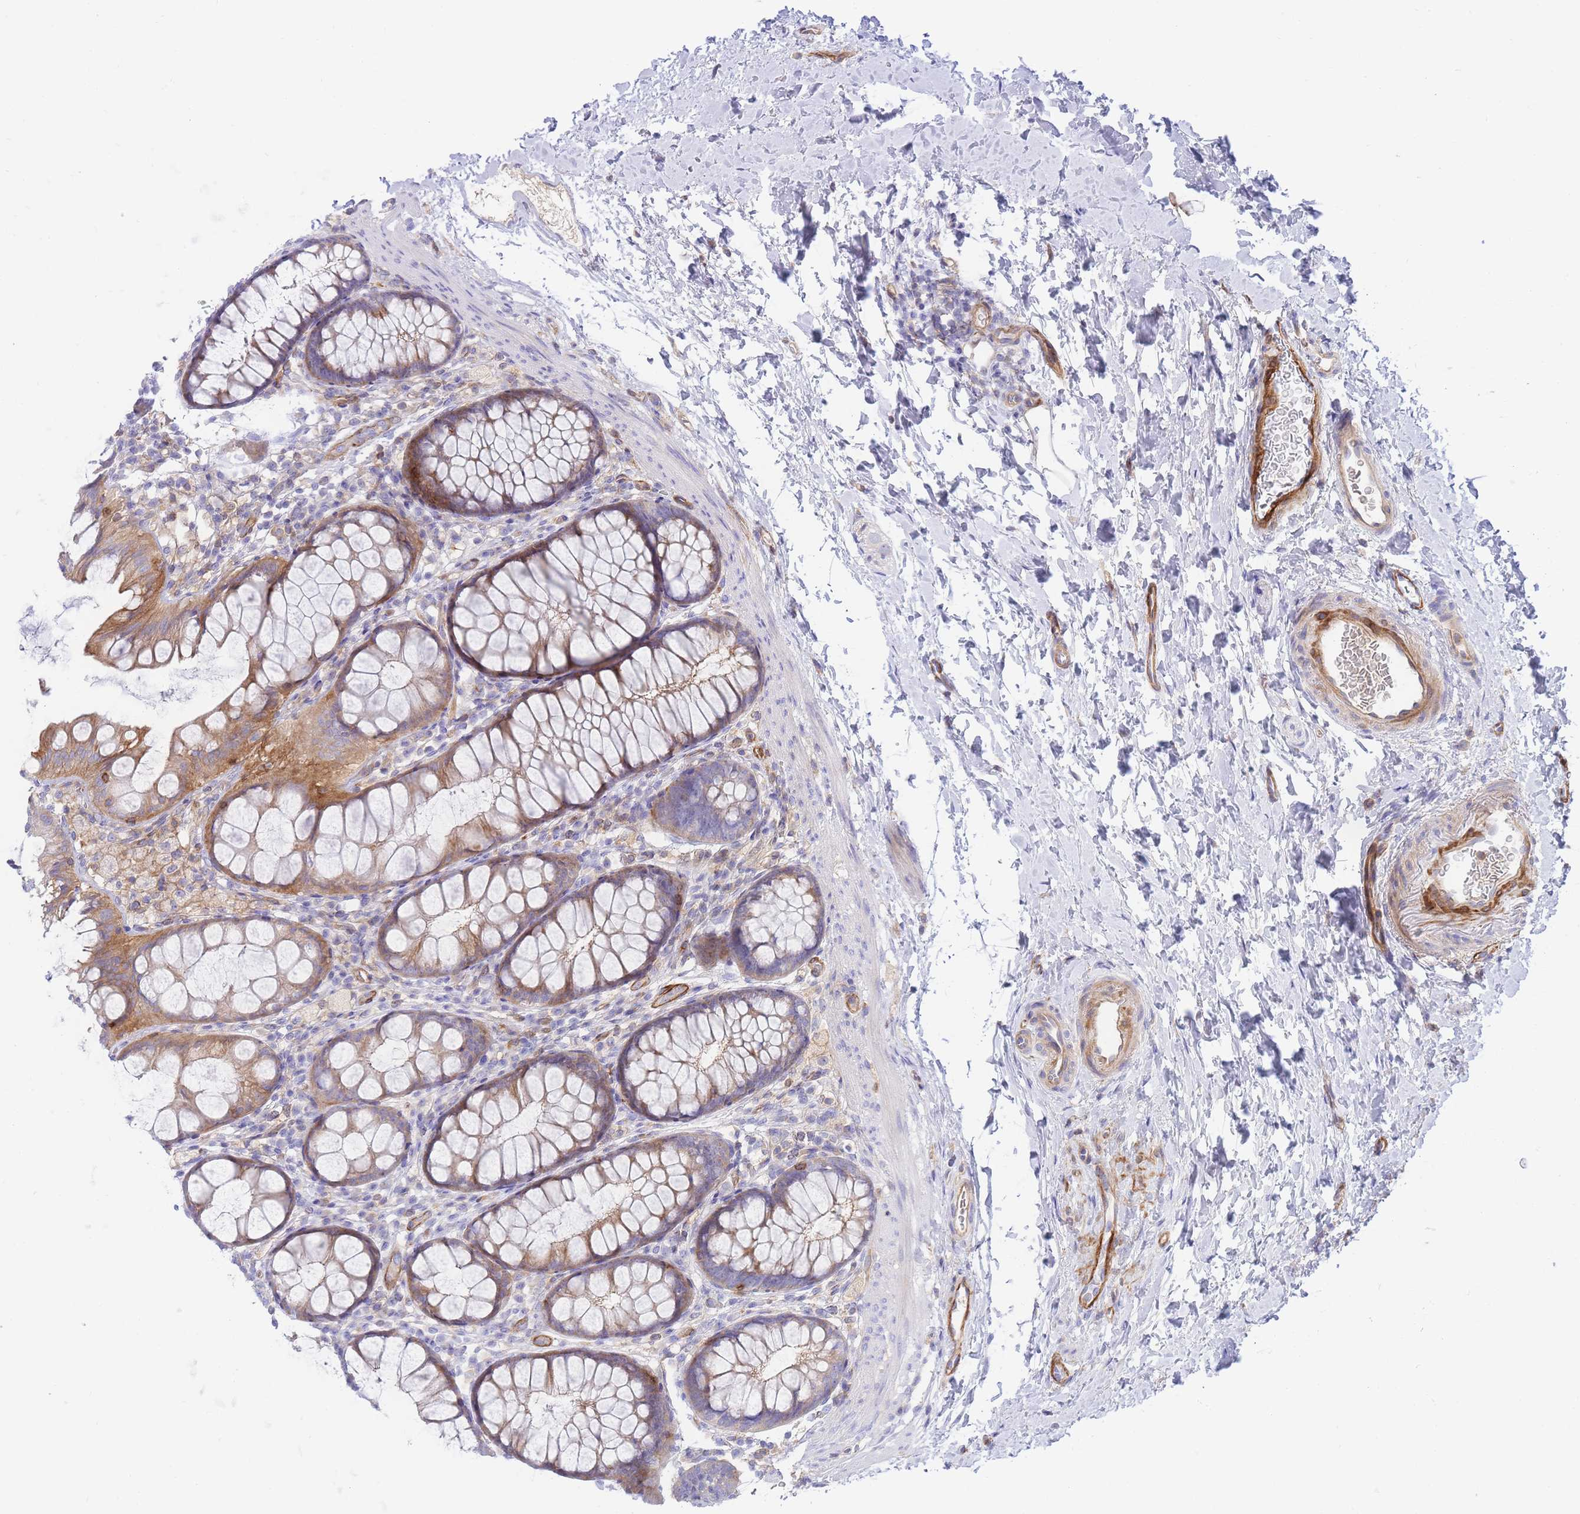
{"staining": {"intensity": "strong", "quantity": ">75%", "location": "cytoplasmic/membranous"}, "tissue": "colon", "cell_type": "Endothelial cells", "image_type": "normal", "snomed": [{"axis": "morphology", "description": "Normal tissue, NOS"}, {"axis": "topography", "description": "Colon"}], "caption": "A high amount of strong cytoplasmic/membranous staining is identified in approximately >75% of endothelial cells in benign colon.", "gene": "FBN3", "patient": {"sex": "female", "age": 62}}